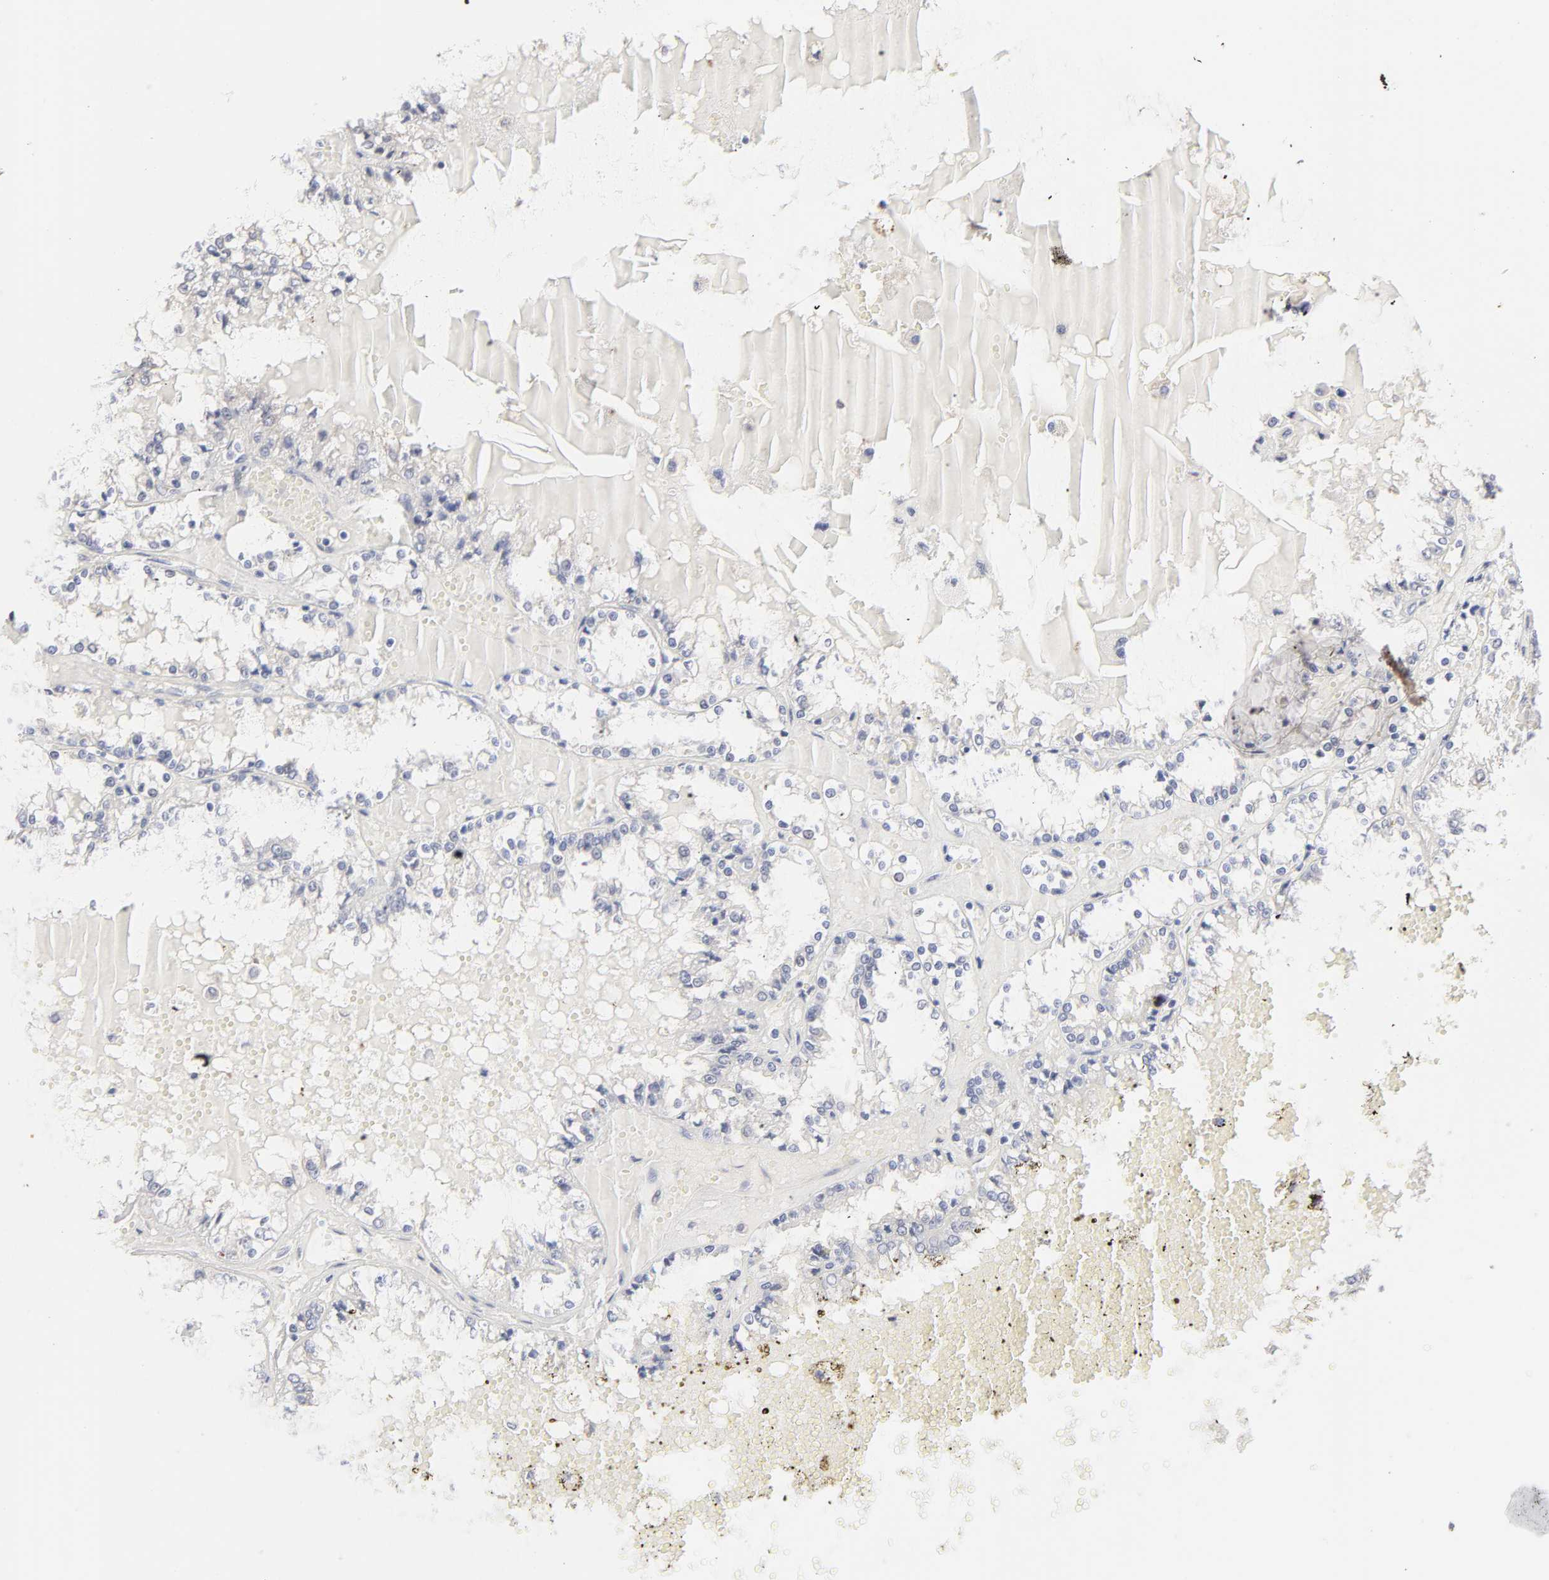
{"staining": {"intensity": "moderate", "quantity": "<25%", "location": "cytoplasmic/membranous"}, "tissue": "renal cancer", "cell_type": "Tumor cells", "image_type": "cancer", "snomed": [{"axis": "morphology", "description": "Adenocarcinoma, NOS"}, {"axis": "topography", "description": "Kidney"}], "caption": "IHC histopathology image of neoplastic tissue: renal cancer stained using IHC demonstrates low levels of moderate protein expression localized specifically in the cytoplasmic/membranous of tumor cells, appearing as a cytoplasmic/membranous brown color.", "gene": "DNAL4", "patient": {"sex": "female", "age": 56}}